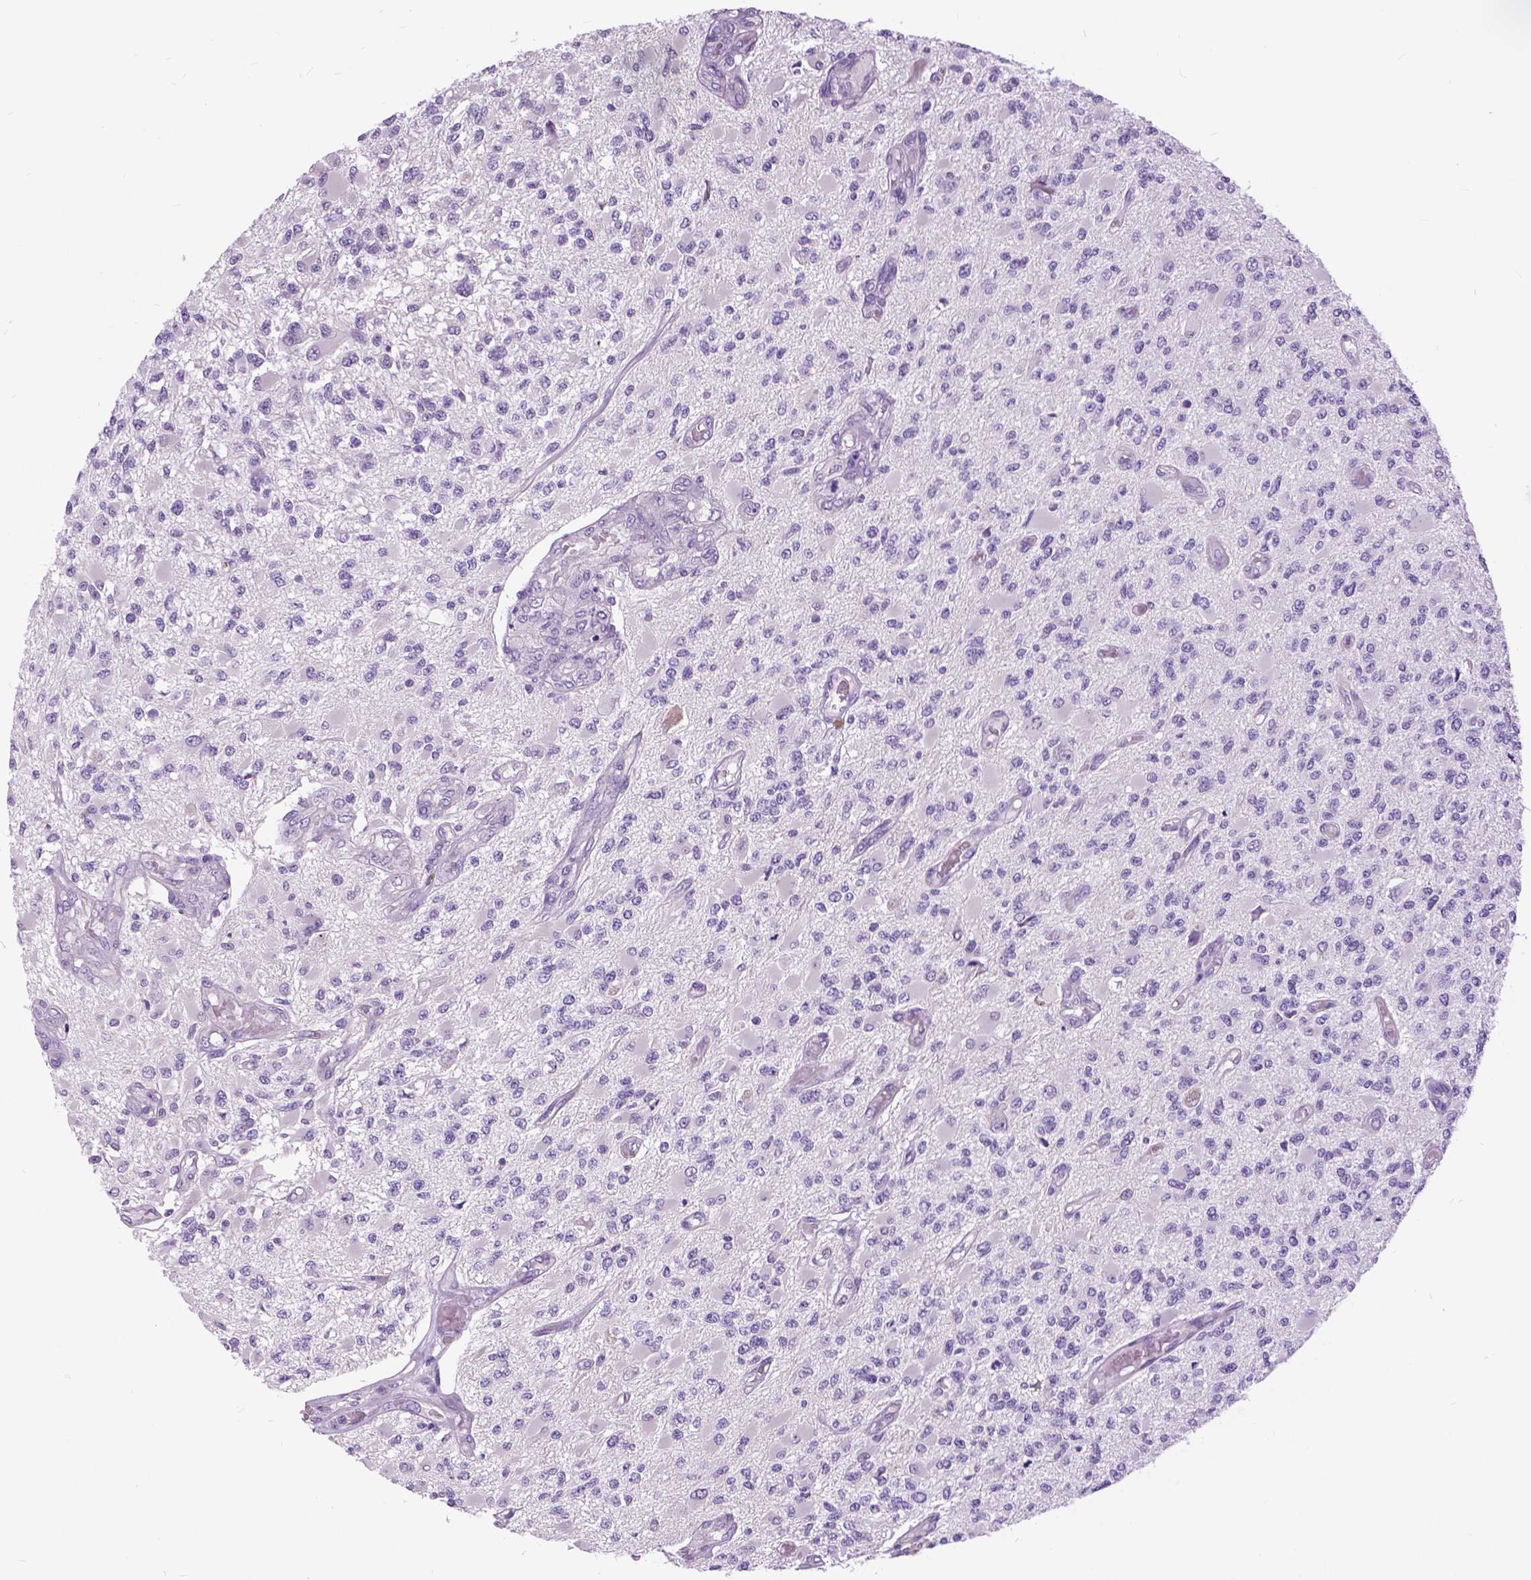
{"staining": {"intensity": "negative", "quantity": "none", "location": "none"}, "tissue": "glioma", "cell_type": "Tumor cells", "image_type": "cancer", "snomed": [{"axis": "morphology", "description": "Glioma, malignant, High grade"}, {"axis": "topography", "description": "Brain"}], "caption": "Immunohistochemical staining of malignant high-grade glioma displays no significant positivity in tumor cells.", "gene": "TP53TG5", "patient": {"sex": "female", "age": 63}}